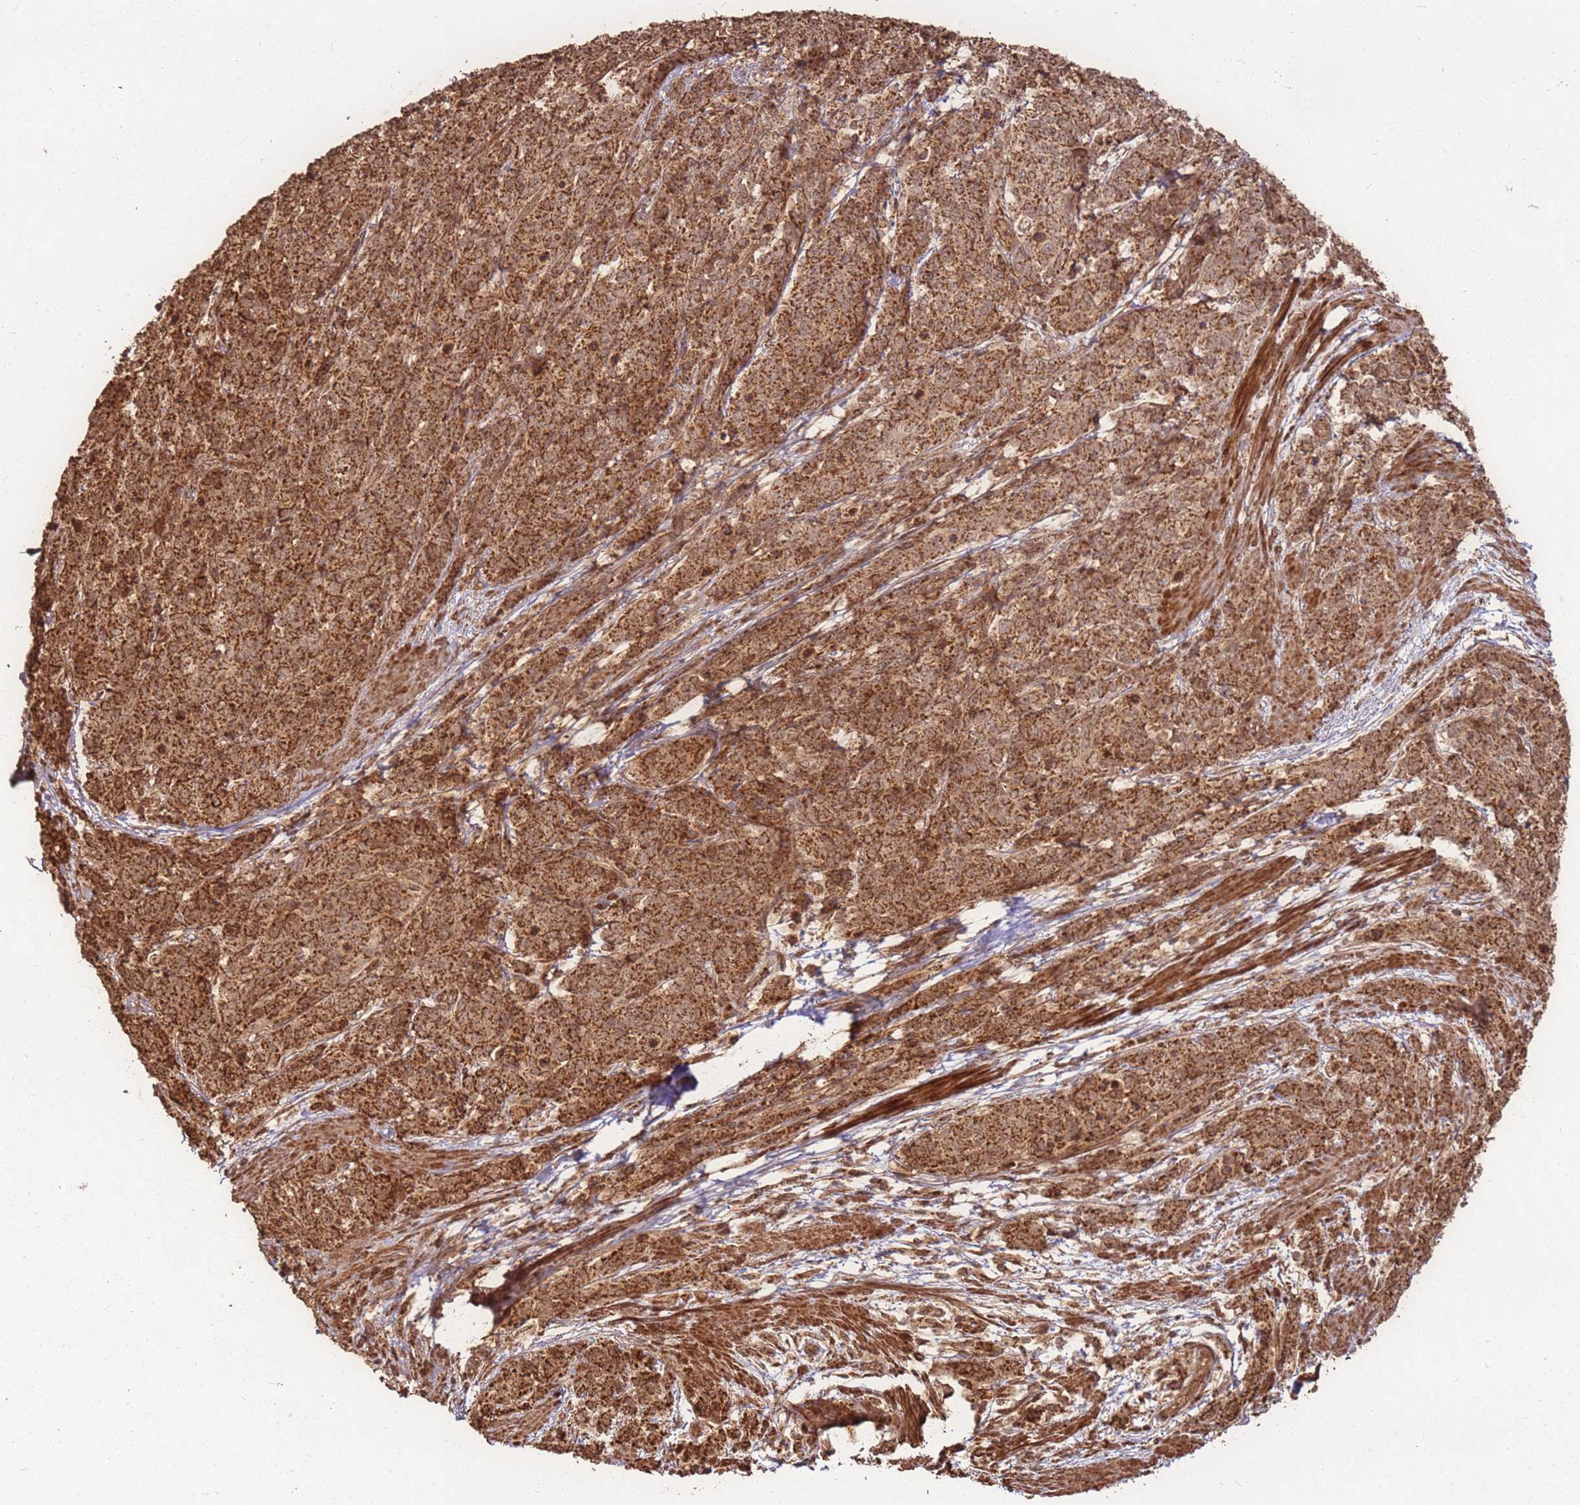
{"staining": {"intensity": "moderate", "quantity": ">75%", "location": "cytoplasmic/membranous"}, "tissue": "cervical cancer", "cell_type": "Tumor cells", "image_type": "cancer", "snomed": [{"axis": "morphology", "description": "Squamous cell carcinoma, NOS"}, {"axis": "topography", "description": "Cervix"}], "caption": "Protein staining by immunohistochemistry displays moderate cytoplasmic/membranous expression in about >75% of tumor cells in cervical cancer (squamous cell carcinoma). The protein of interest is shown in brown color, while the nuclei are stained blue.", "gene": "MRPS6", "patient": {"sex": "female", "age": 60}}